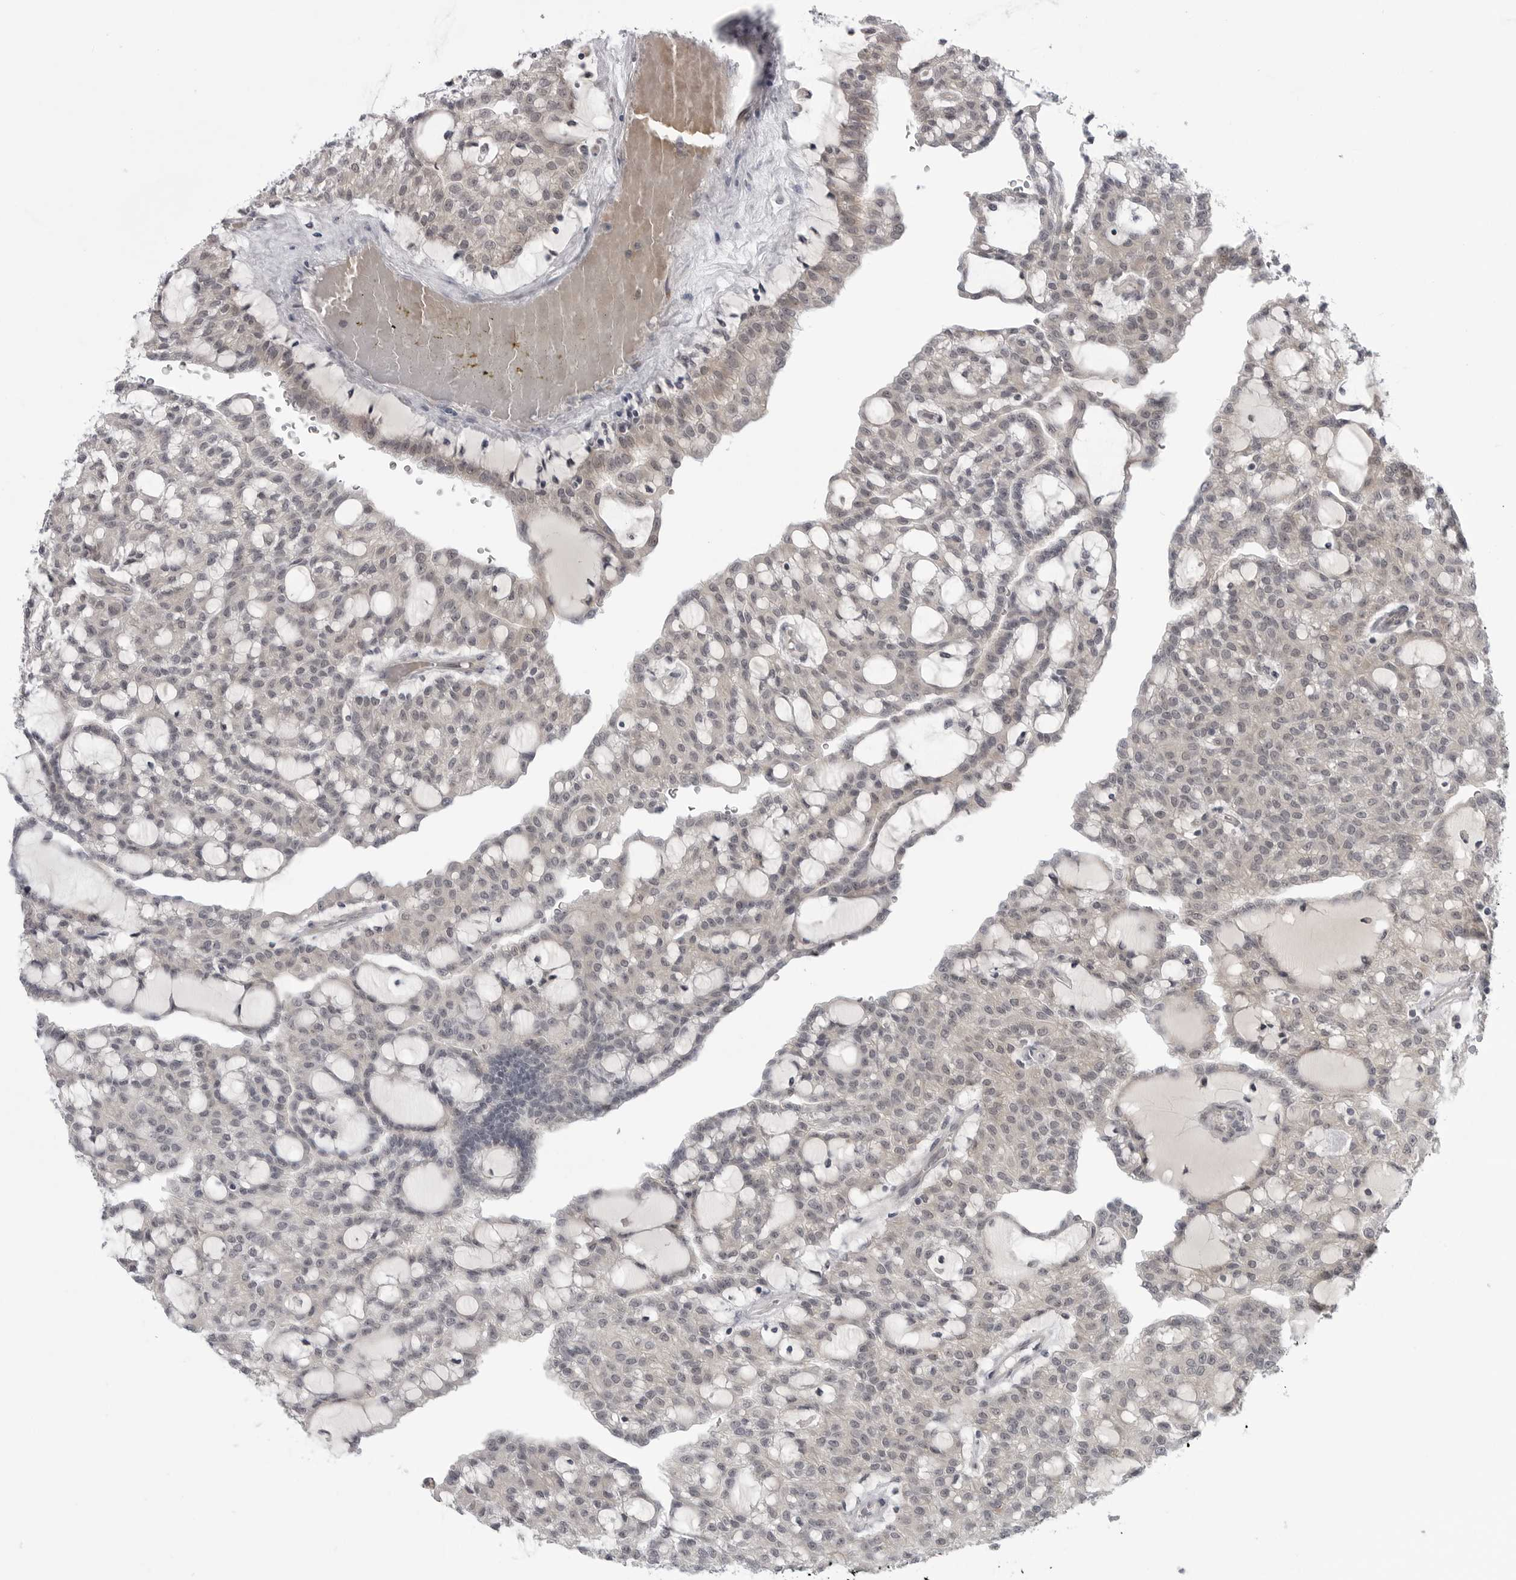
{"staining": {"intensity": "weak", "quantity": "<25%", "location": "nuclear"}, "tissue": "renal cancer", "cell_type": "Tumor cells", "image_type": "cancer", "snomed": [{"axis": "morphology", "description": "Adenocarcinoma, NOS"}, {"axis": "topography", "description": "Kidney"}], "caption": "Tumor cells are negative for brown protein staining in renal cancer (adenocarcinoma). (Stains: DAB IHC with hematoxylin counter stain, Microscopy: brightfield microscopy at high magnification).", "gene": "LRRC45", "patient": {"sex": "male", "age": 63}}